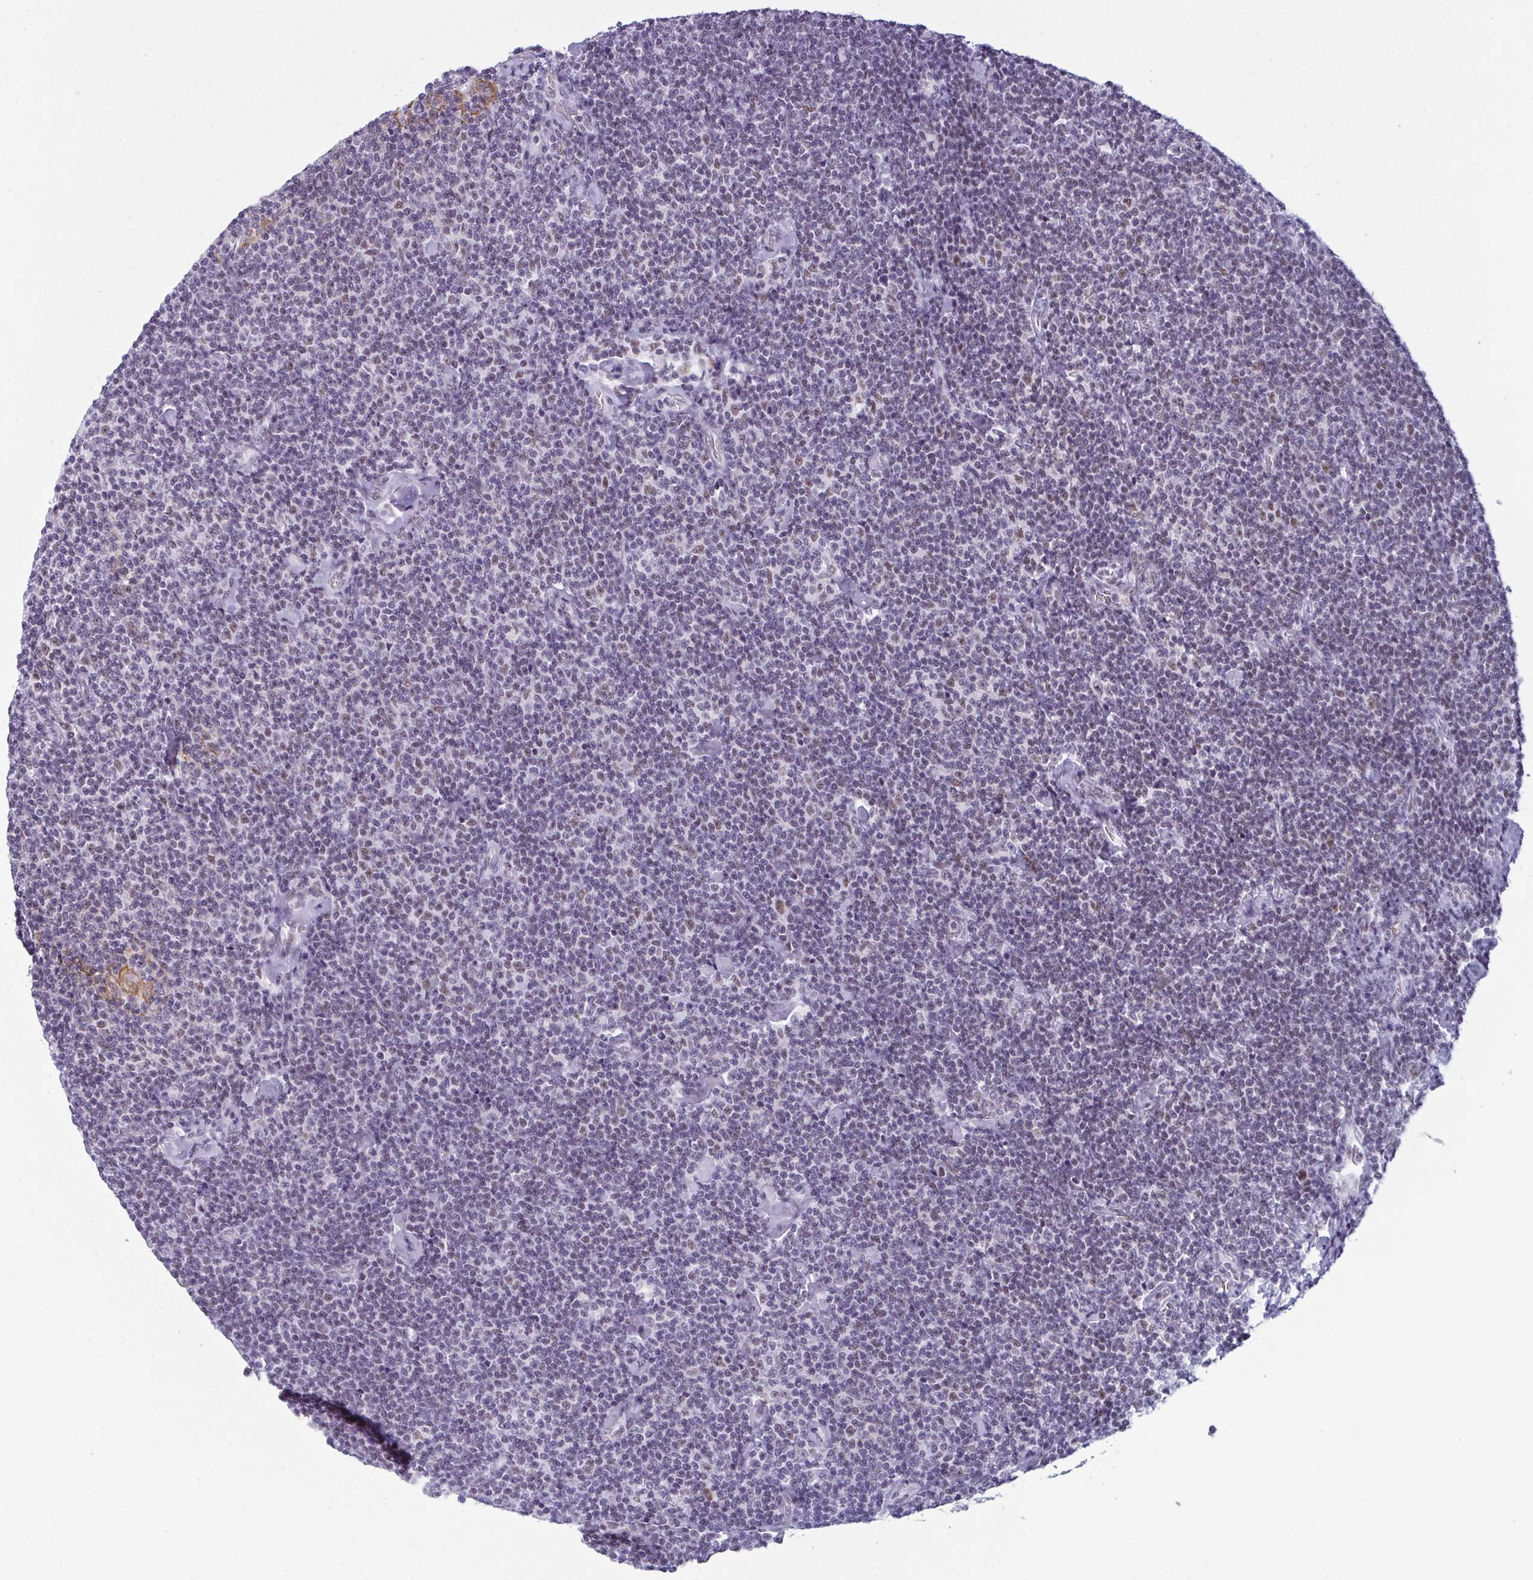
{"staining": {"intensity": "weak", "quantity": "<25%", "location": "nuclear"}, "tissue": "lymphoma", "cell_type": "Tumor cells", "image_type": "cancer", "snomed": [{"axis": "morphology", "description": "Malignant lymphoma, non-Hodgkin's type, Low grade"}, {"axis": "topography", "description": "Lymph node"}], "caption": "Human lymphoma stained for a protein using immunohistochemistry (IHC) shows no expression in tumor cells.", "gene": "RBM7", "patient": {"sex": "male", "age": 81}}